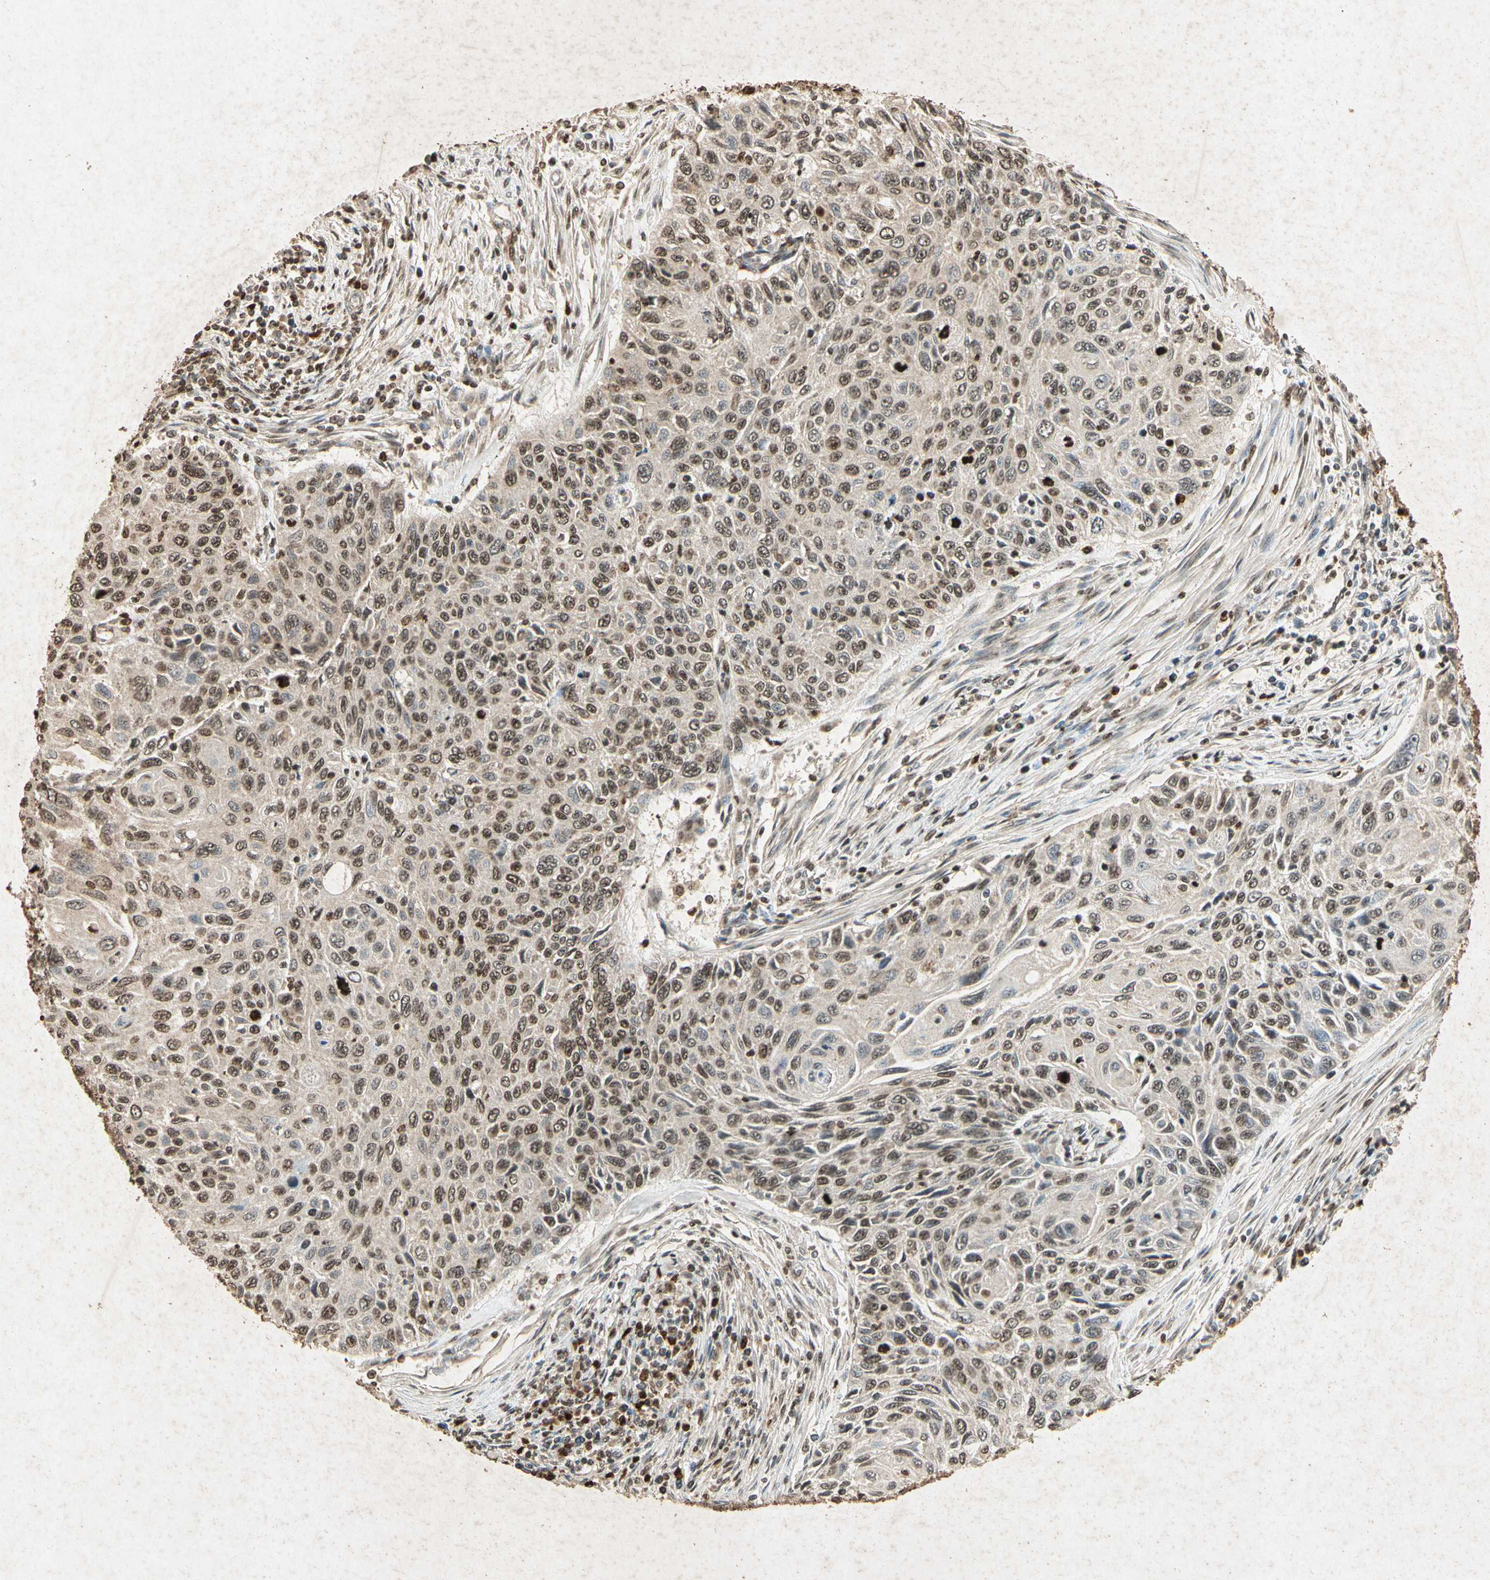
{"staining": {"intensity": "weak", "quantity": "25%-75%", "location": "cytoplasmic/membranous,nuclear"}, "tissue": "cervical cancer", "cell_type": "Tumor cells", "image_type": "cancer", "snomed": [{"axis": "morphology", "description": "Squamous cell carcinoma, NOS"}, {"axis": "topography", "description": "Cervix"}], "caption": "This micrograph exhibits squamous cell carcinoma (cervical) stained with immunohistochemistry to label a protein in brown. The cytoplasmic/membranous and nuclear of tumor cells show weak positivity for the protein. Nuclei are counter-stained blue.", "gene": "MSRB1", "patient": {"sex": "female", "age": 70}}